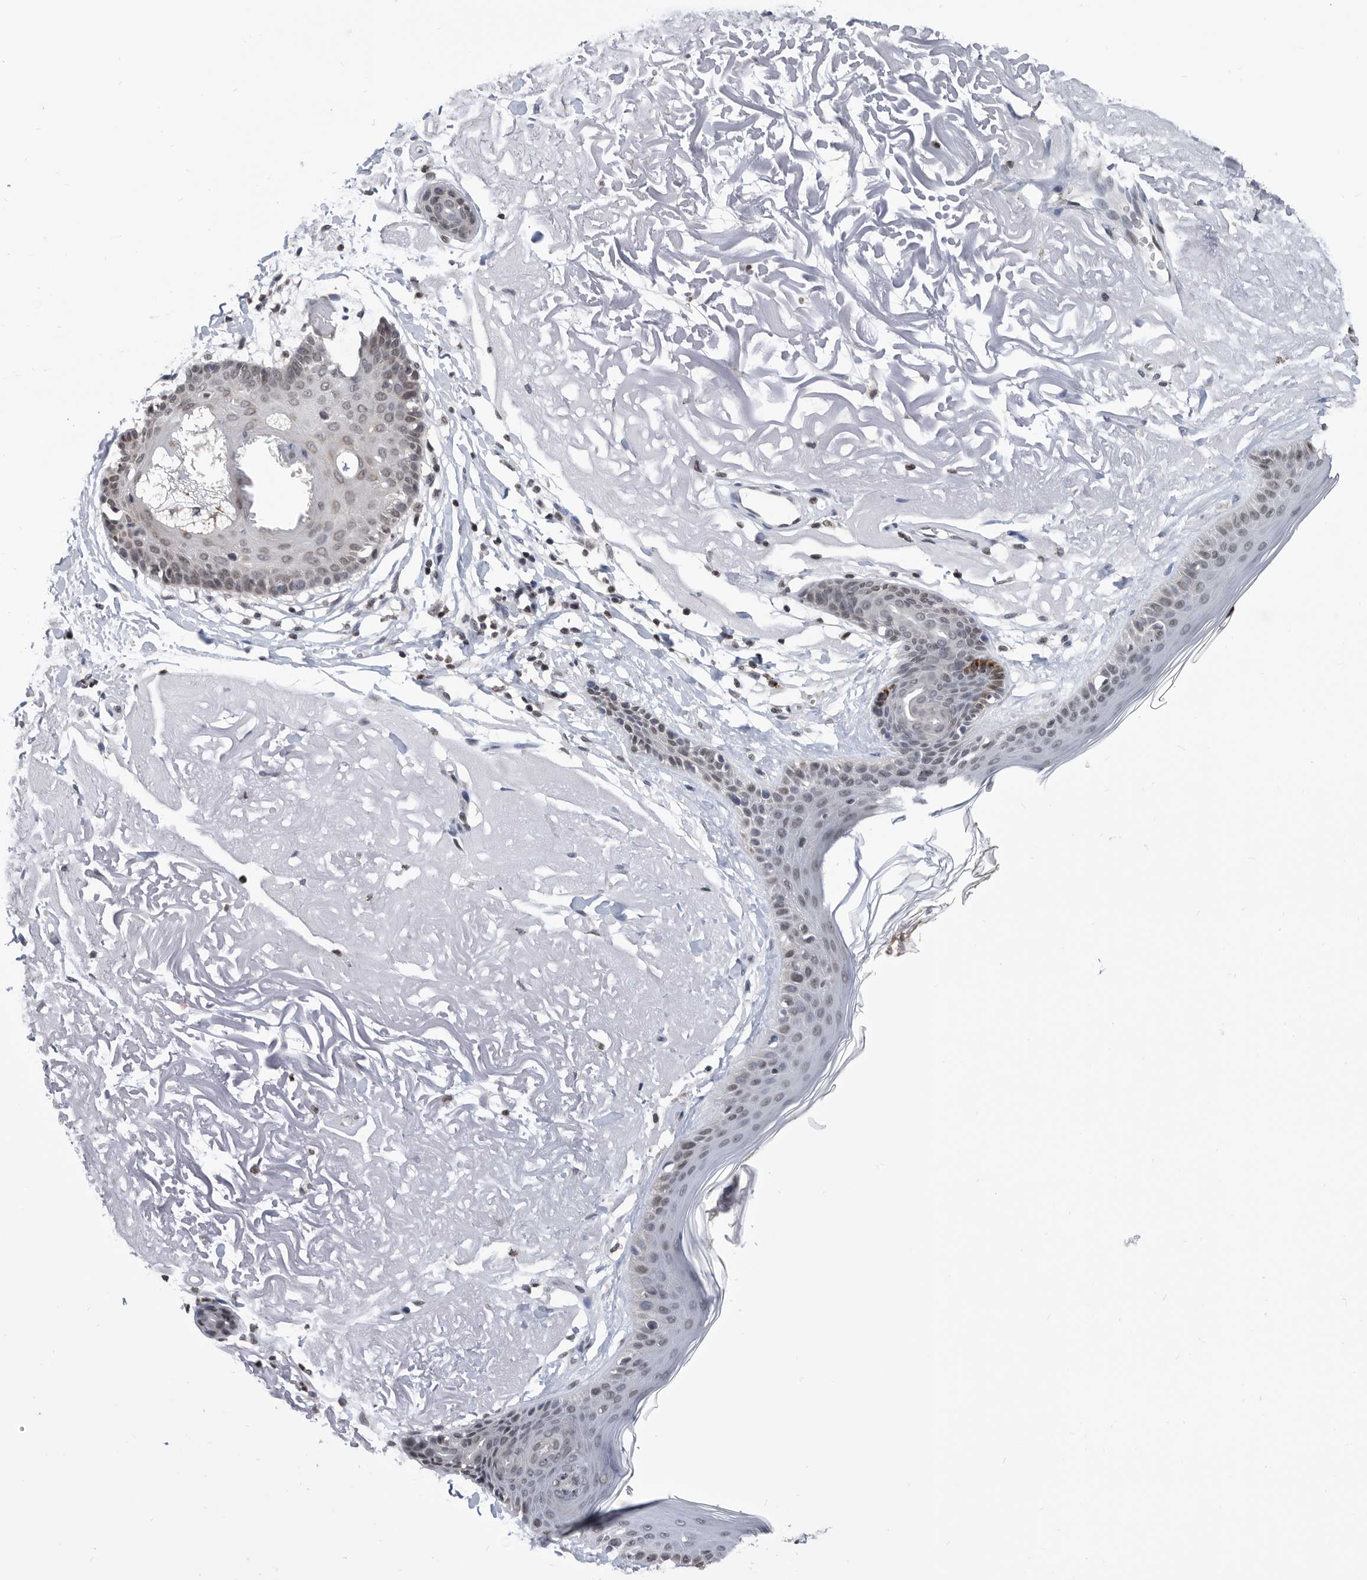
{"staining": {"intensity": "negative", "quantity": "none", "location": "none"}, "tissue": "skin", "cell_type": "Fibroblasts", "image_type": "normal", "snomed": [{"axis": "morphology", "description": "Normal tissue, NOS"}, {"axis": "topography", "description": "Skin"}, {"axis": "topography", "description": "Skeletal muscle"}], "caption": "Skin stained for a protein using immunohistochemistry shows no staining fibroblasts.", "gene": "TSTD1", "patient": {"sex": "male", "age": 83}}